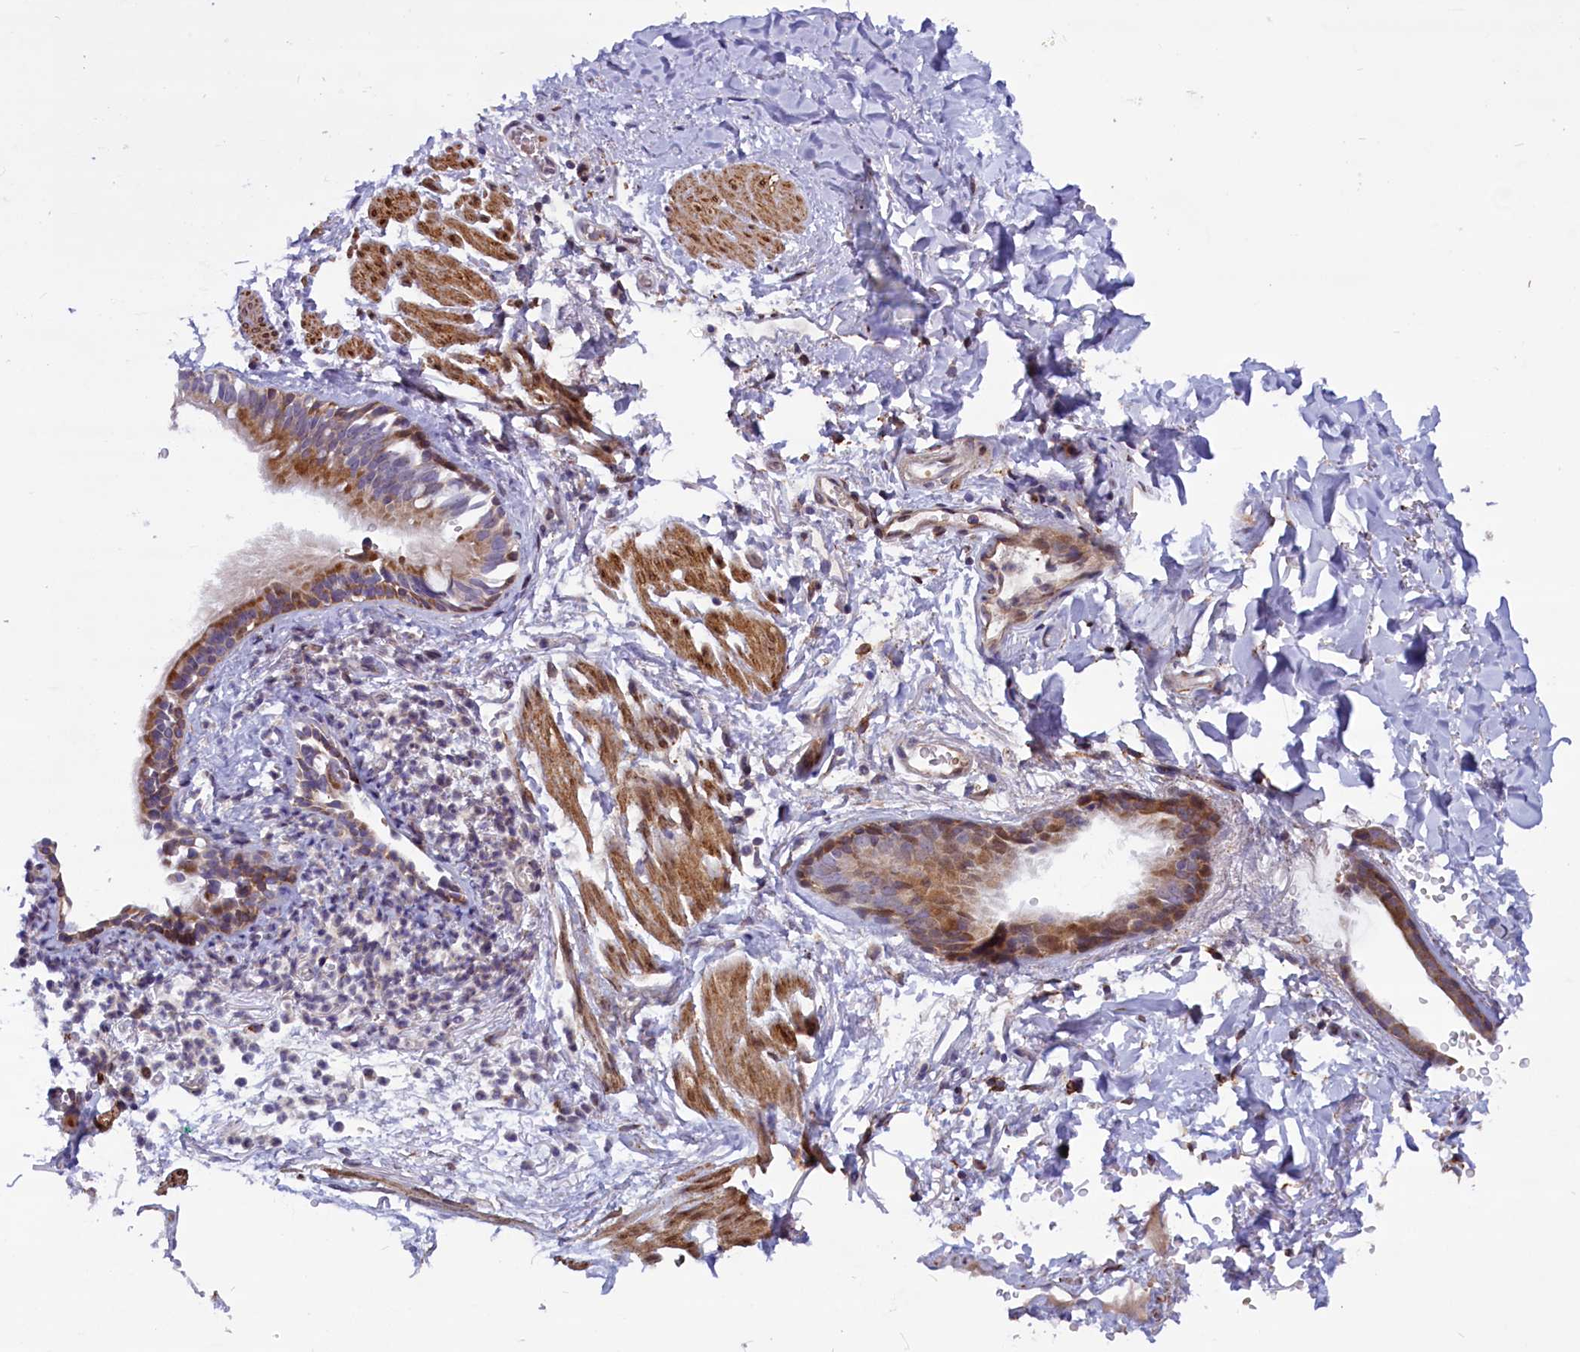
{"staining": {"intensity": "negative", "quantity": "none", "location": "none"}, "tissue": "adipose tissue", "cell_type": "Adipocytes", "image_type": "normal", "snomed": [{"axis": "morphology", "description": "Normal tissue, NOS"}, {"axis": "topography", "description": "Lymph node"}, {"axis": "topography", "description": "Bronchus"}], "caption": "DAB (3,3'-diaminobenzidine) immunohistochemical staining of benign human adipose tissue exhibits no significant staining in adipocytes.", "gene": "MIEF2", "patient": {"sex": "male", "age": 63}}